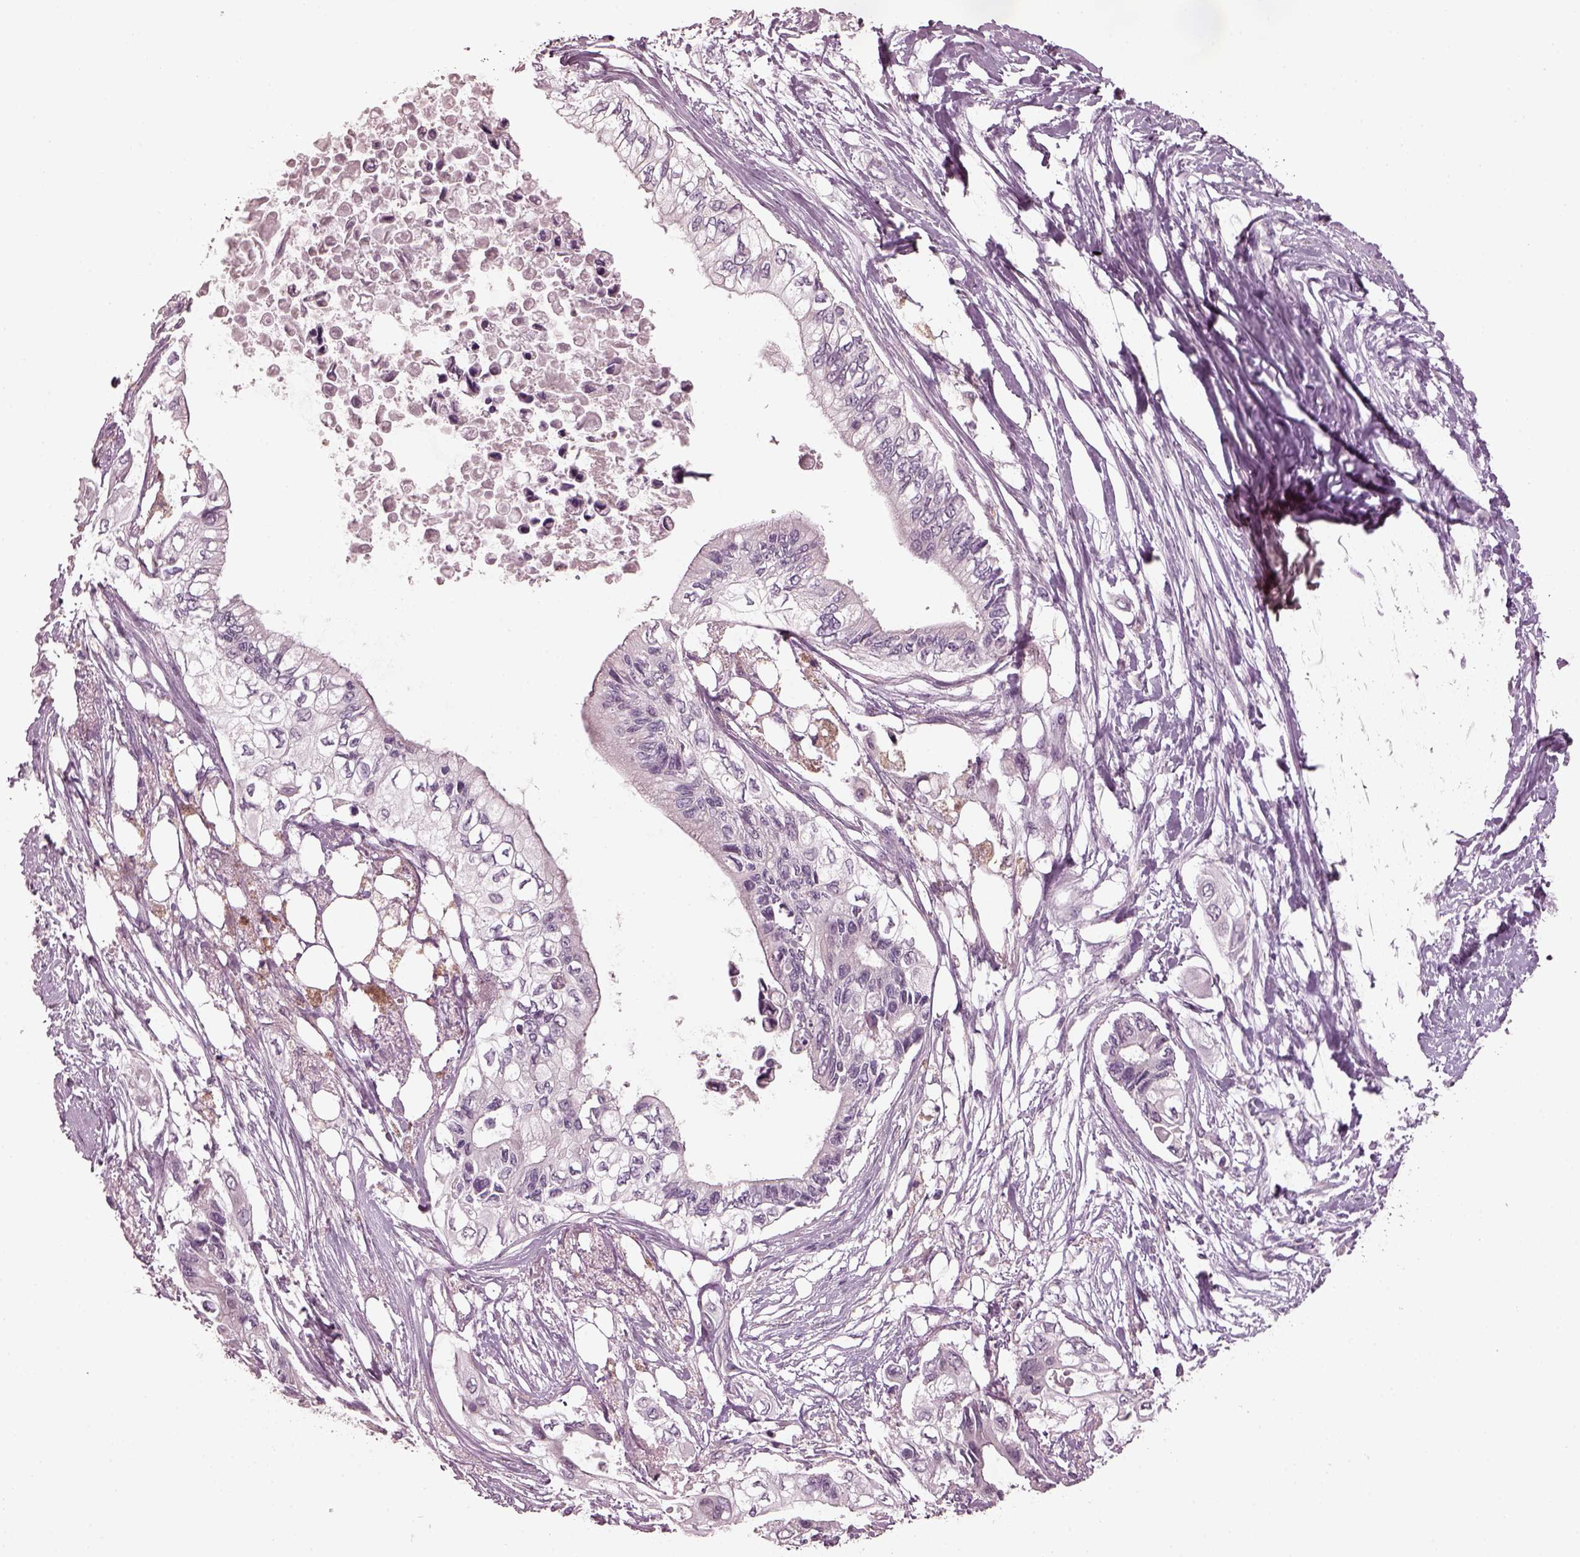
{"staining": {"intensity": "negative", "quantity": "none", "location": "none"}, "tissue": "pancreatic cancer", "cell_type": "Tumor cells", "image_type": "cancer", "snomed": [{"axis": "morphology", "description": "Adenocarcinoma, NOS"}, {"axis": "topography", "description": "Pancreas"}], "caption": "High magnification brightfield microscopy of pancreatic cancer stained with DAB (brown) and counterstained with hematoxylin (blue): tumor cells show no significant expression.", "gene": "RCVRN", "patient": {"sex": "female", "age": 63}}